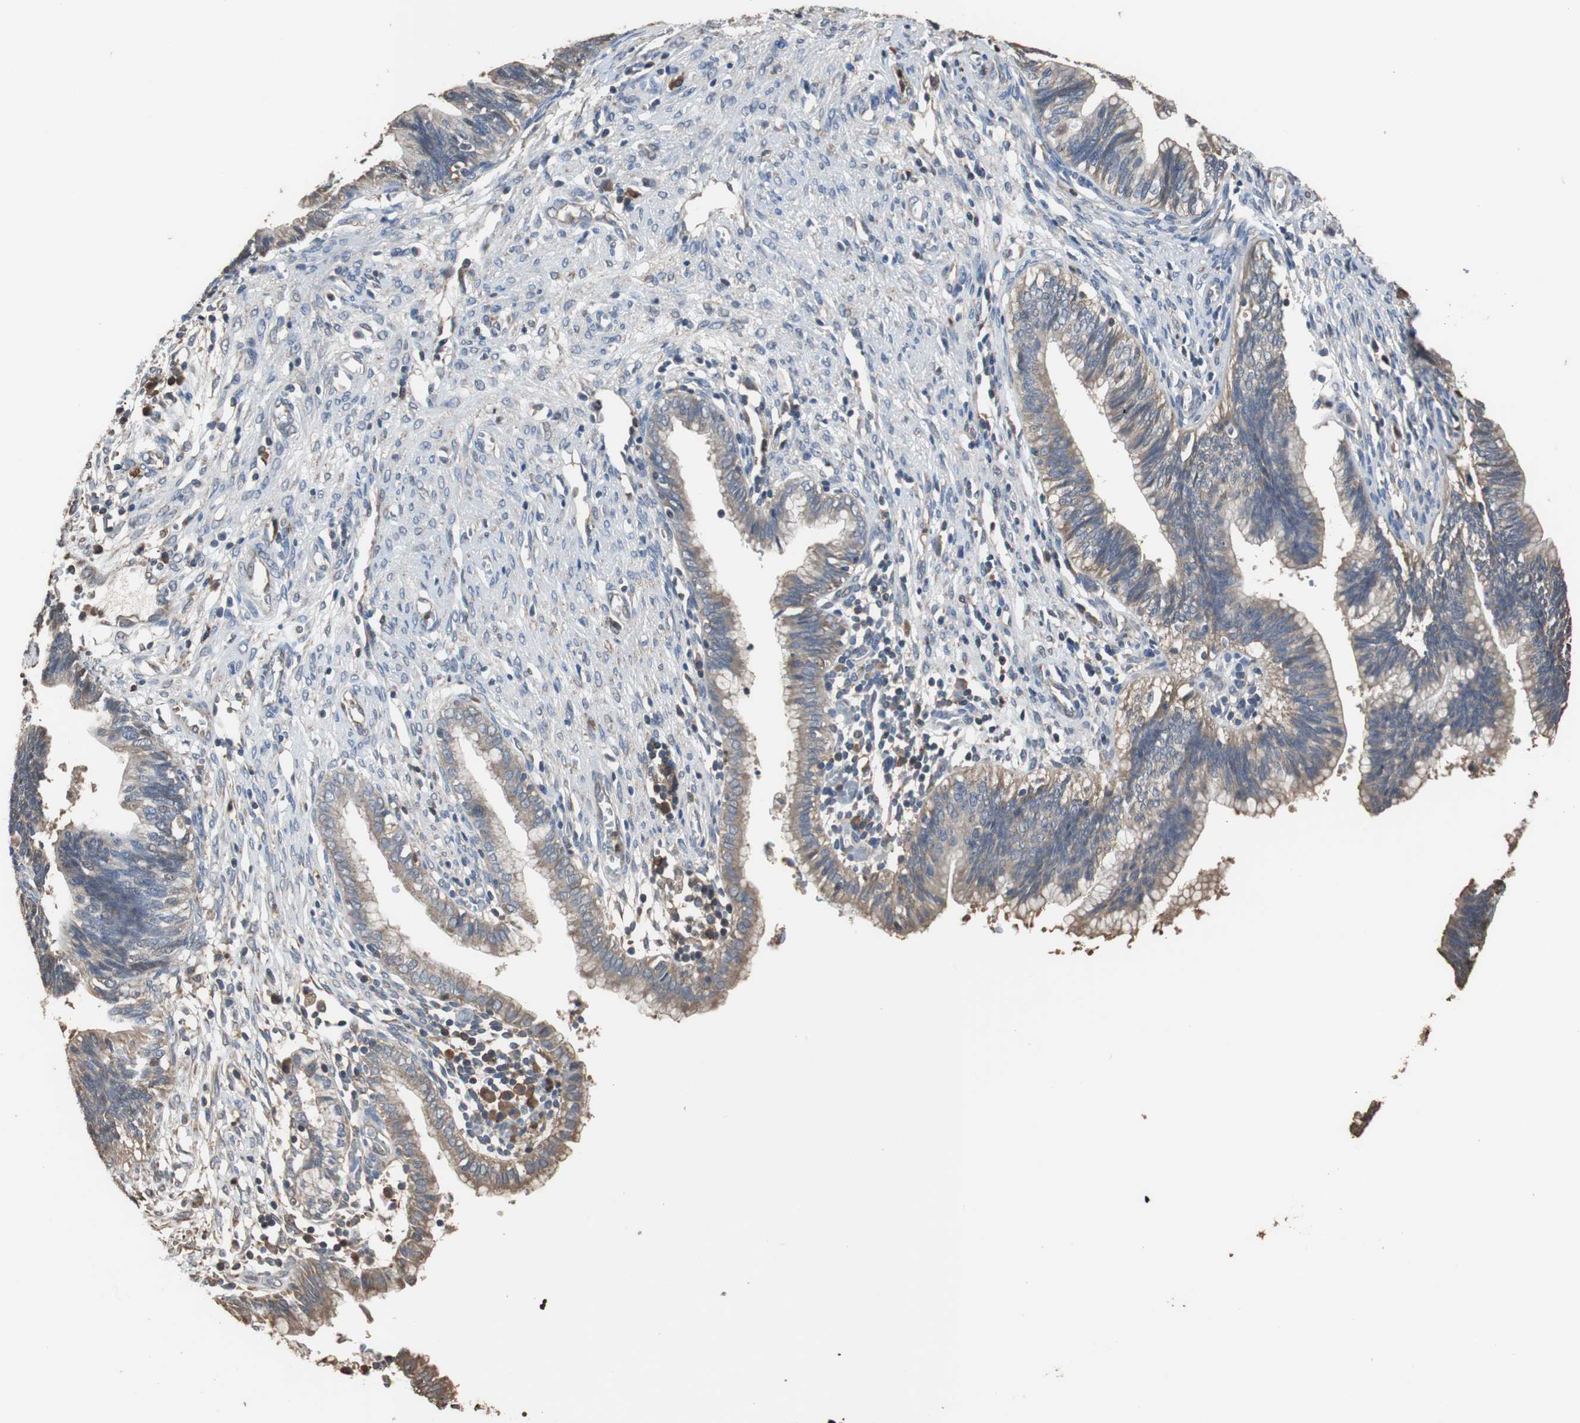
{"staining": {"intensity": "weak", "quantity": "25%-75%", "location": "cytoplasmic/membranous"}, "tissue": "cervical cancer", "cell_type": "Tumor cells", "image_type": "cancer", "snomed": [{"axis": "morphology", "description": "Adenocarcinoma, NOS"}, {"axis": "topography", "description": "Cervix"}], "caption": "Human cervical adenocarcinoma stained with a protein marker displays weak staining in tumor cells.", "gene": "SCIMP", "patient": {"sex": "female", "age": 44}}